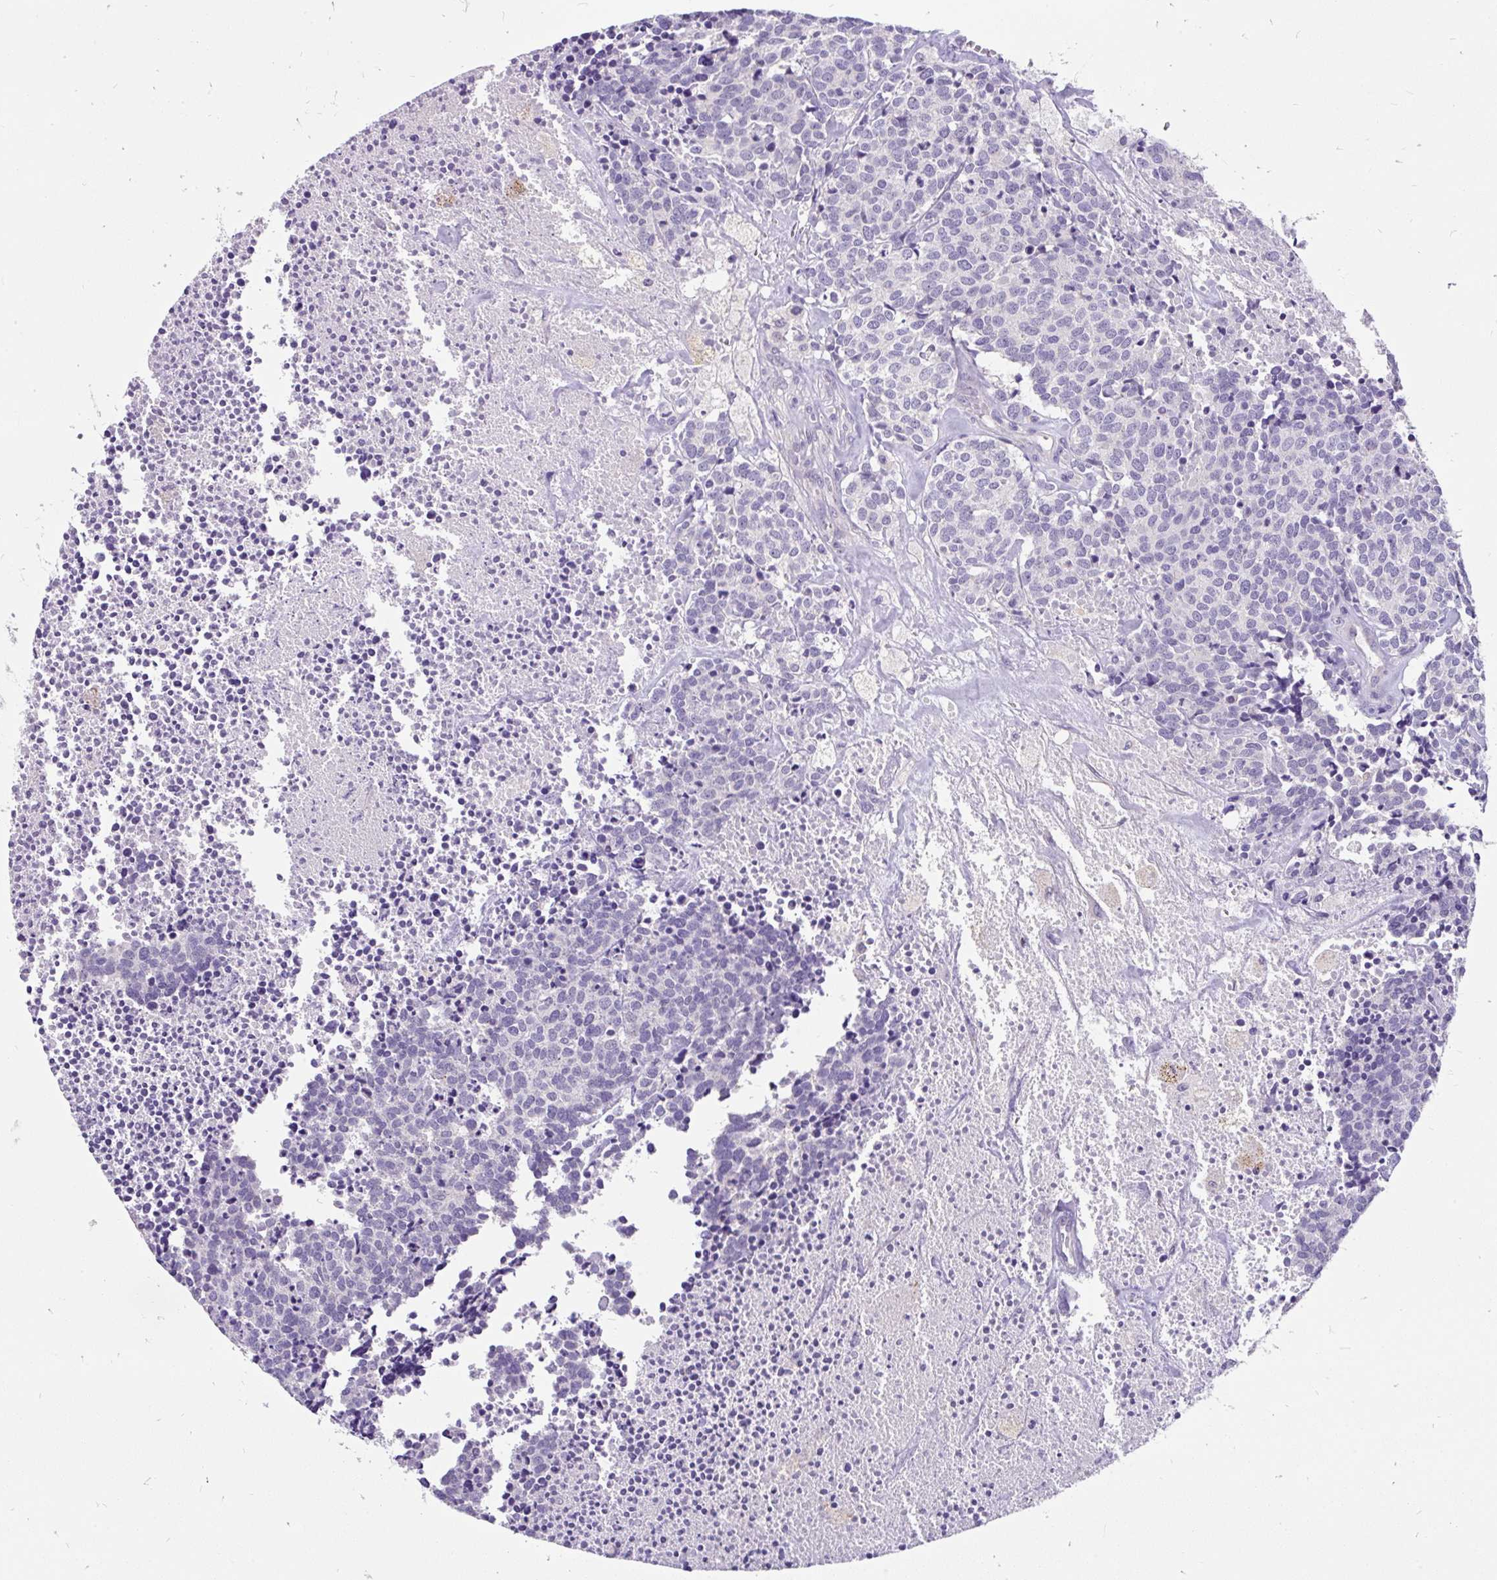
{"staining": {"intensity": "negative", "quantity": "none", "location": "none"}, "tissue": "carcinoid", "cell_type": "Tumor cells", "image_type": "cancer", "snomed": [{"axis": "morphology", "description": "Carcinoid, malignant, NOS"}, {"axis": "topography", "description": "Skin"}], "caption": "Immunohistochemistry of carcinoid (malignant) reveals no positivity in tumor cells. (DAB immunohistochemistry with hematoxylin counter stain).", "gene": "INTS5", "patient": {"sex": "female", "age": 79}}